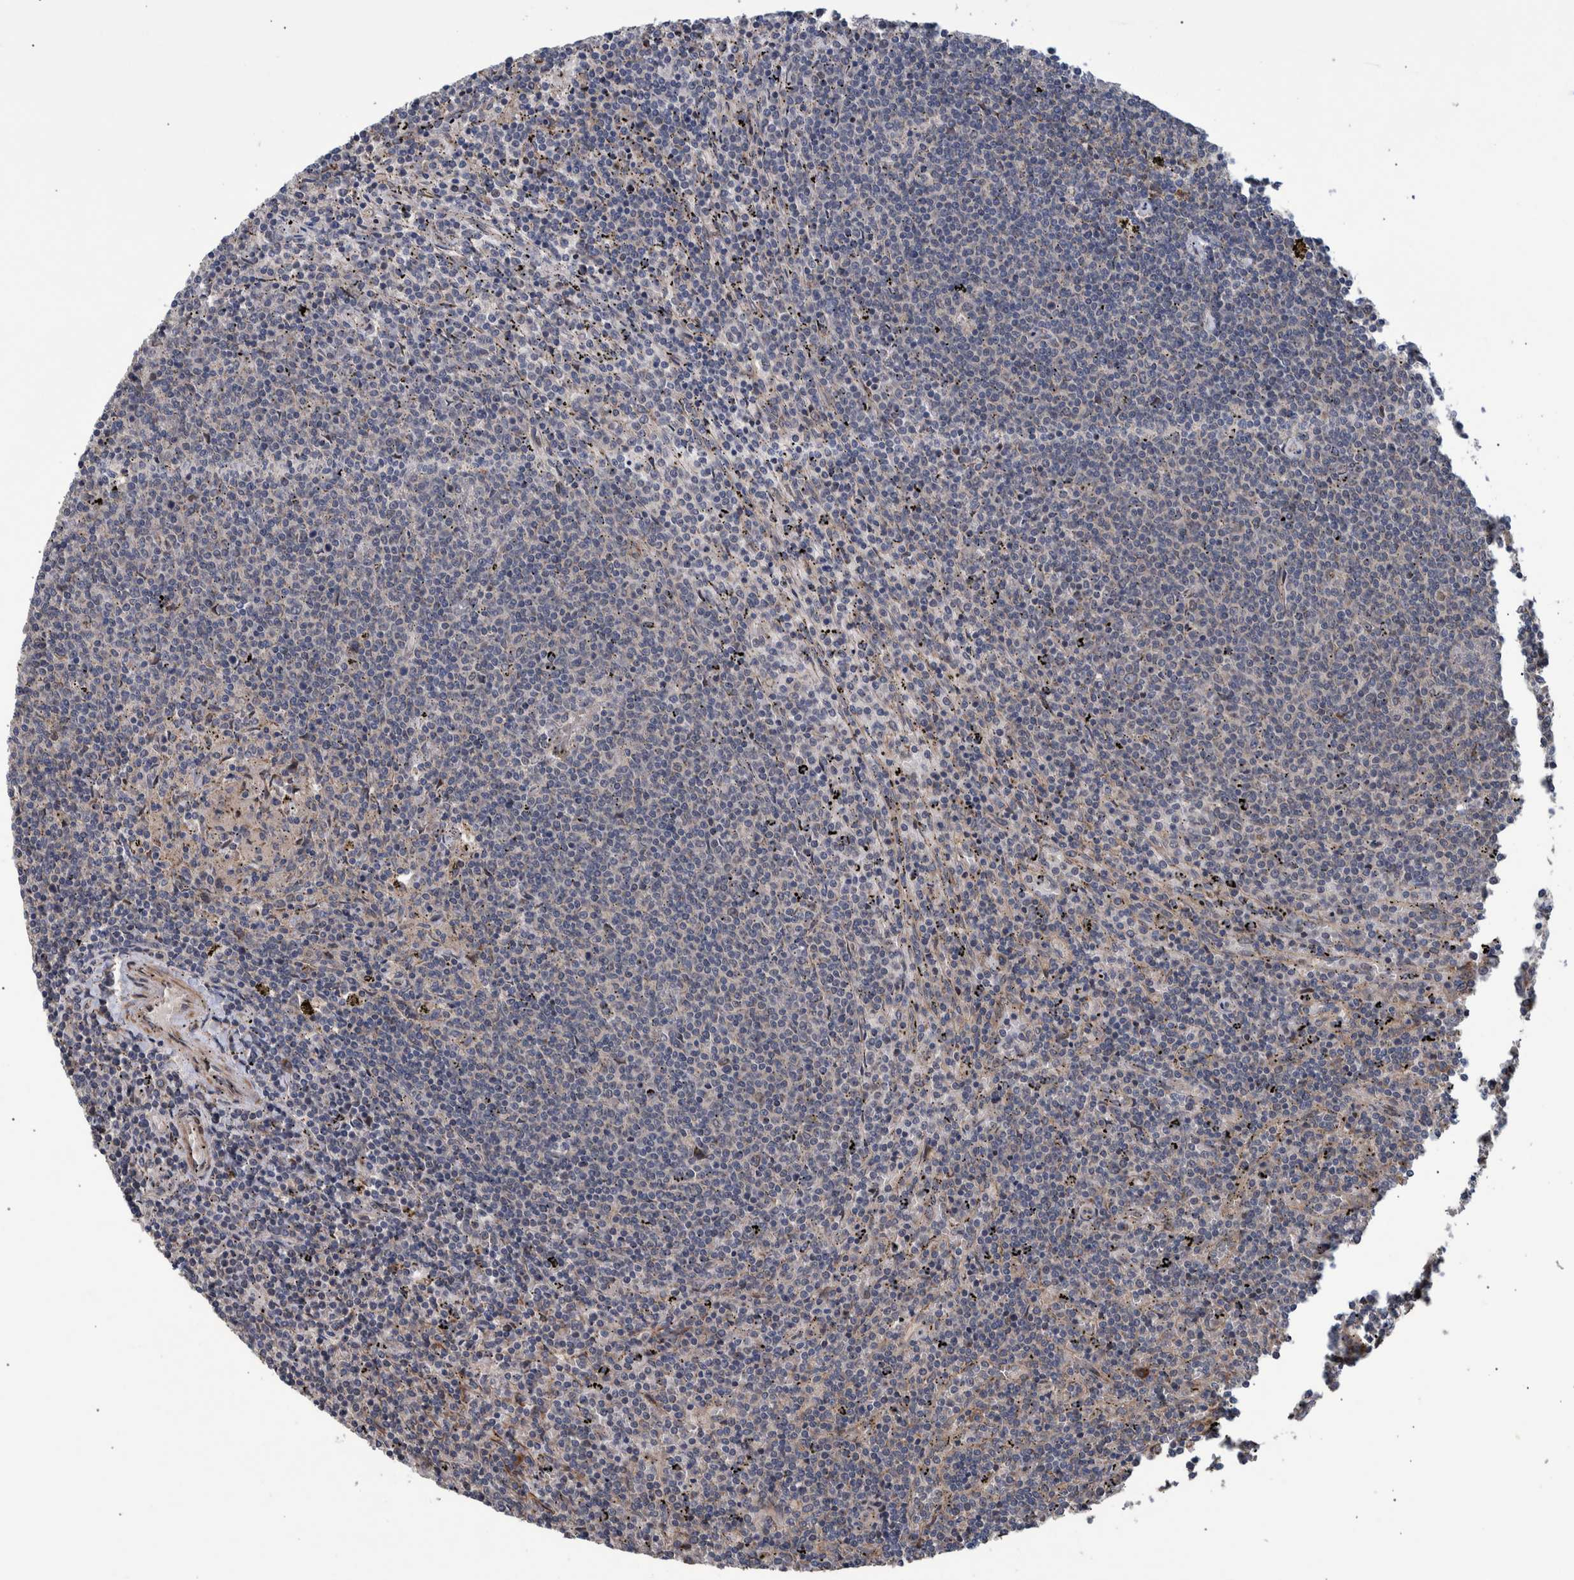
{"staining": {"intensity": "negative", "quantity": "none", "location": "none"}, "tissue": "lymphoma", "cell_type": "Tumor cells", "image_type": "cancer", "snomed": [{"axis": "morphology", "description": "Malignant lymphoma, non-Hodgkin's type, Low grade"}, {"axis": "topography", "description": "Spleen"}], "caption": "Immunohistochemistry (IHC) of human lymphoma exhibits no expression in tumor cells.", "gene": "B3GNTL1", "patient": {"sex": "female", "age": 50}}